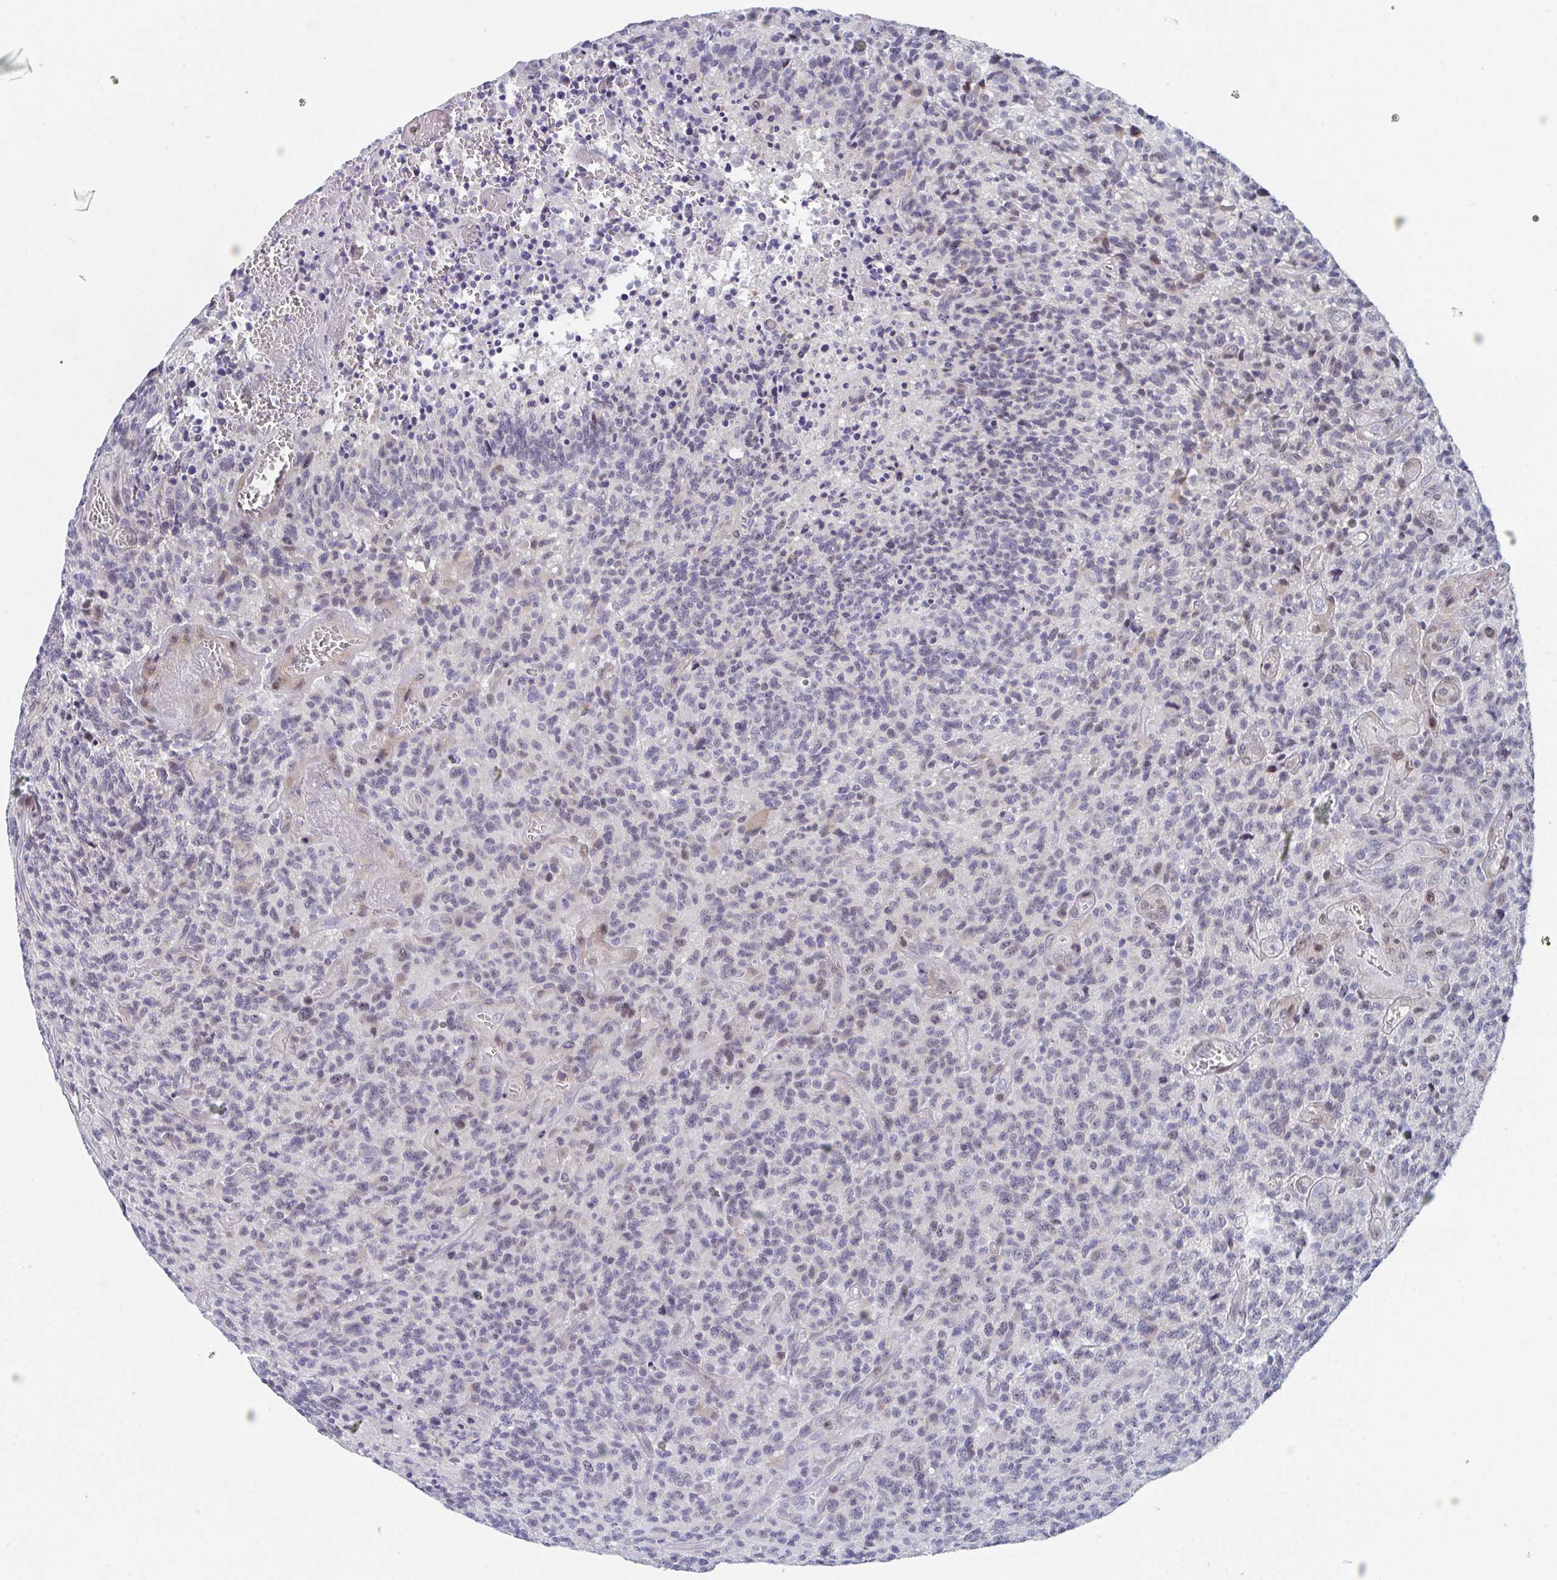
{"staining": {"intensity": "weak", "quantity": "25%-75%", "location": "nuclear"}, "tissue": "glioma", "cell_type": "Tumor cells", "image_type": "cancer", "snomed": [{"axis": "morphology", "description": "Glioma, malignant, High grade"}, {"axis": "topography", "description": "Brain"}], "caption": "The immunohistochemical stain highlights weak nuclear staining in tumor cells of glioma tissue. The staining was performed using DAB (3,3'-diaminobenzidine) to visualize the protein expression in brown, while the nuclei were stained in blue with hematoxylin (Magnification: 20x).", "gene": "CENPT", "patient": {"sex": "male", "age": 76}}